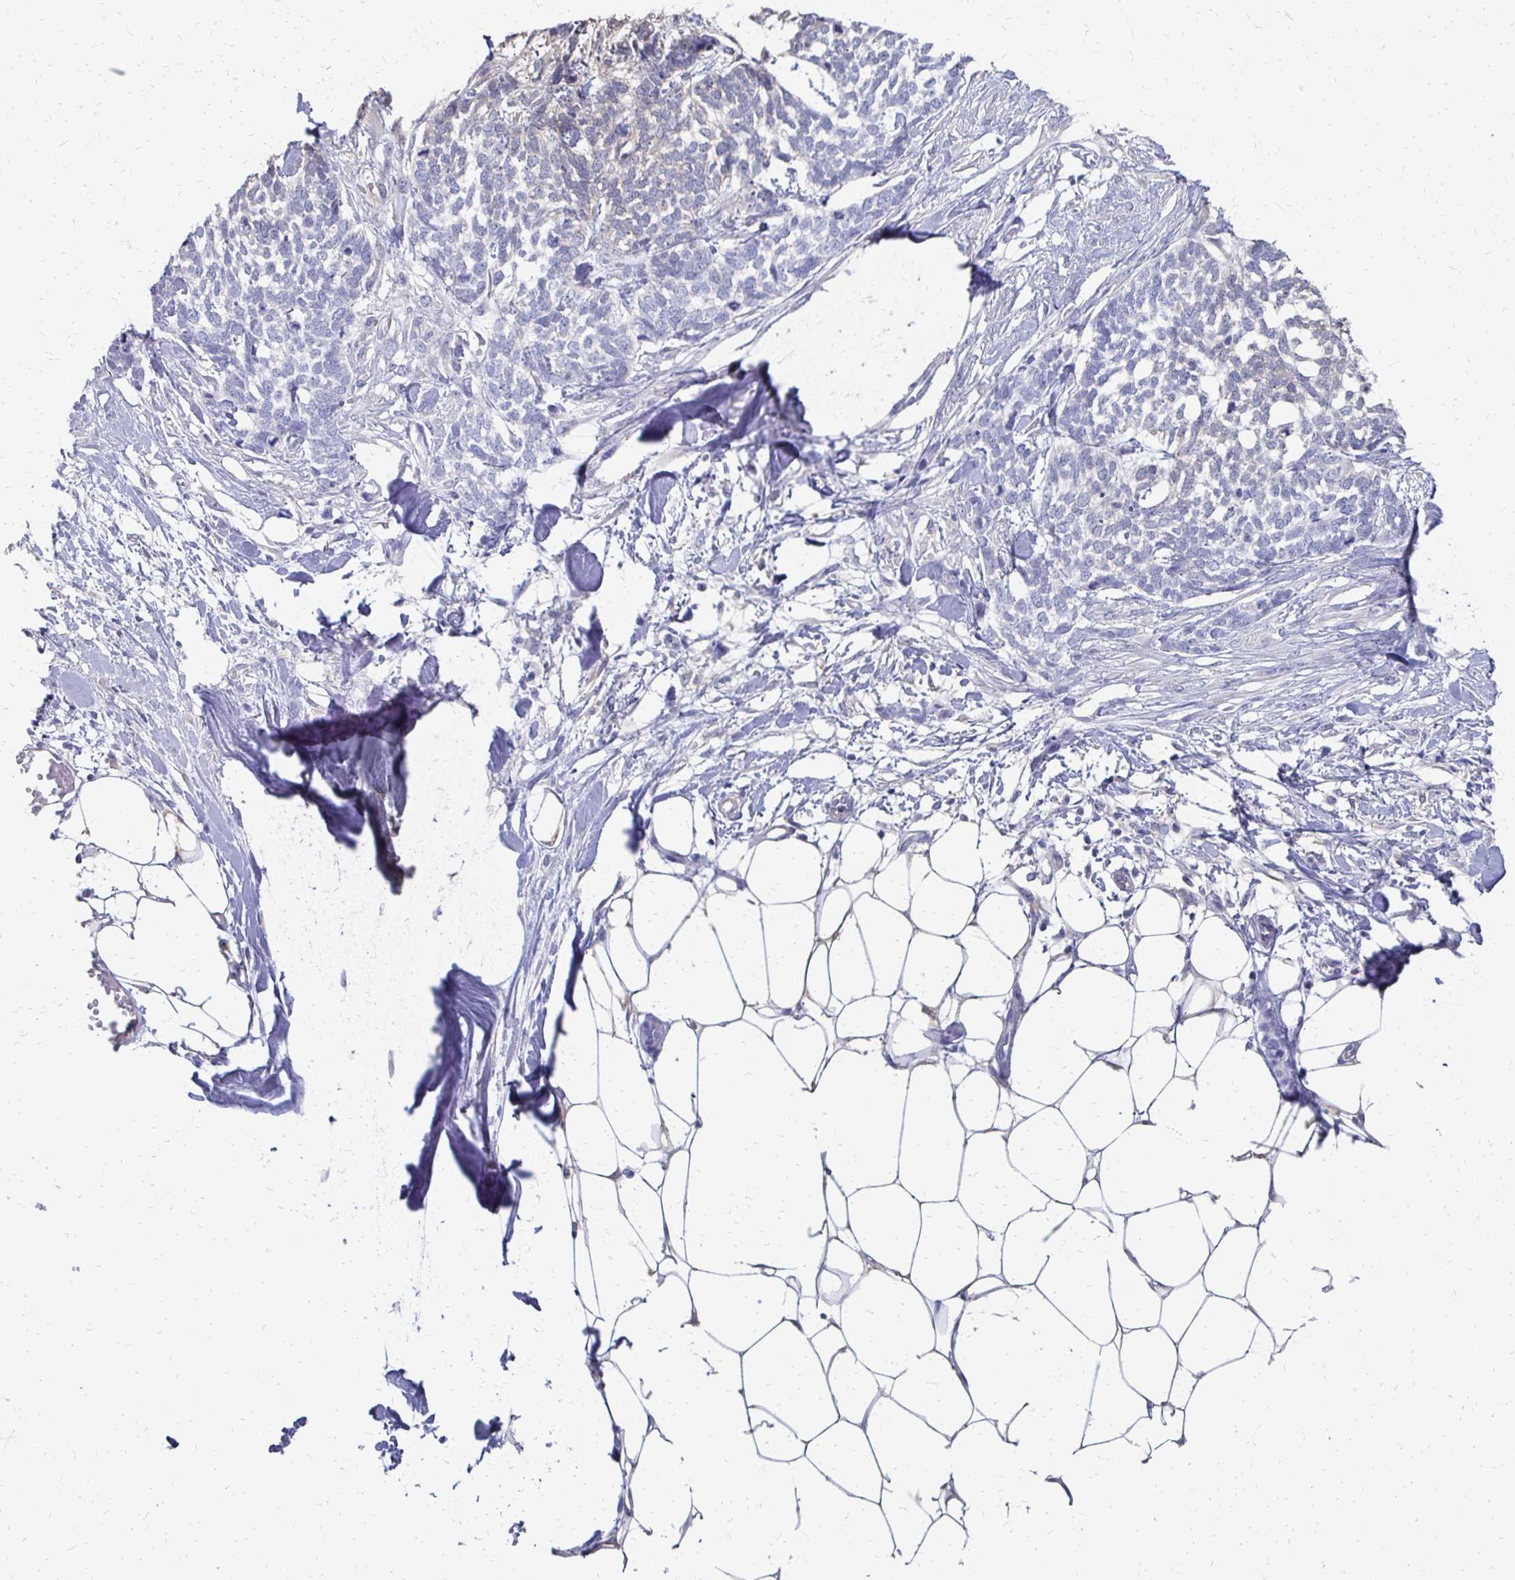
{"staining": {"intensity": "negative", "quantity": "none", "location": "none"}, "tissue": "skin cancer", "cell_type": "Tumor cells", "image_type": "cancer", "snomed": [{"axis": "morphology", "description": "Basal cell carcinoma"}, {"axis": "topography", "description": "Skin"}], "caption": "Tumor cells show no significant protein expression in skin basal cell carcinoma.", "gene": "SYCP3", "patient": {"sex": "female", "age": 59}}